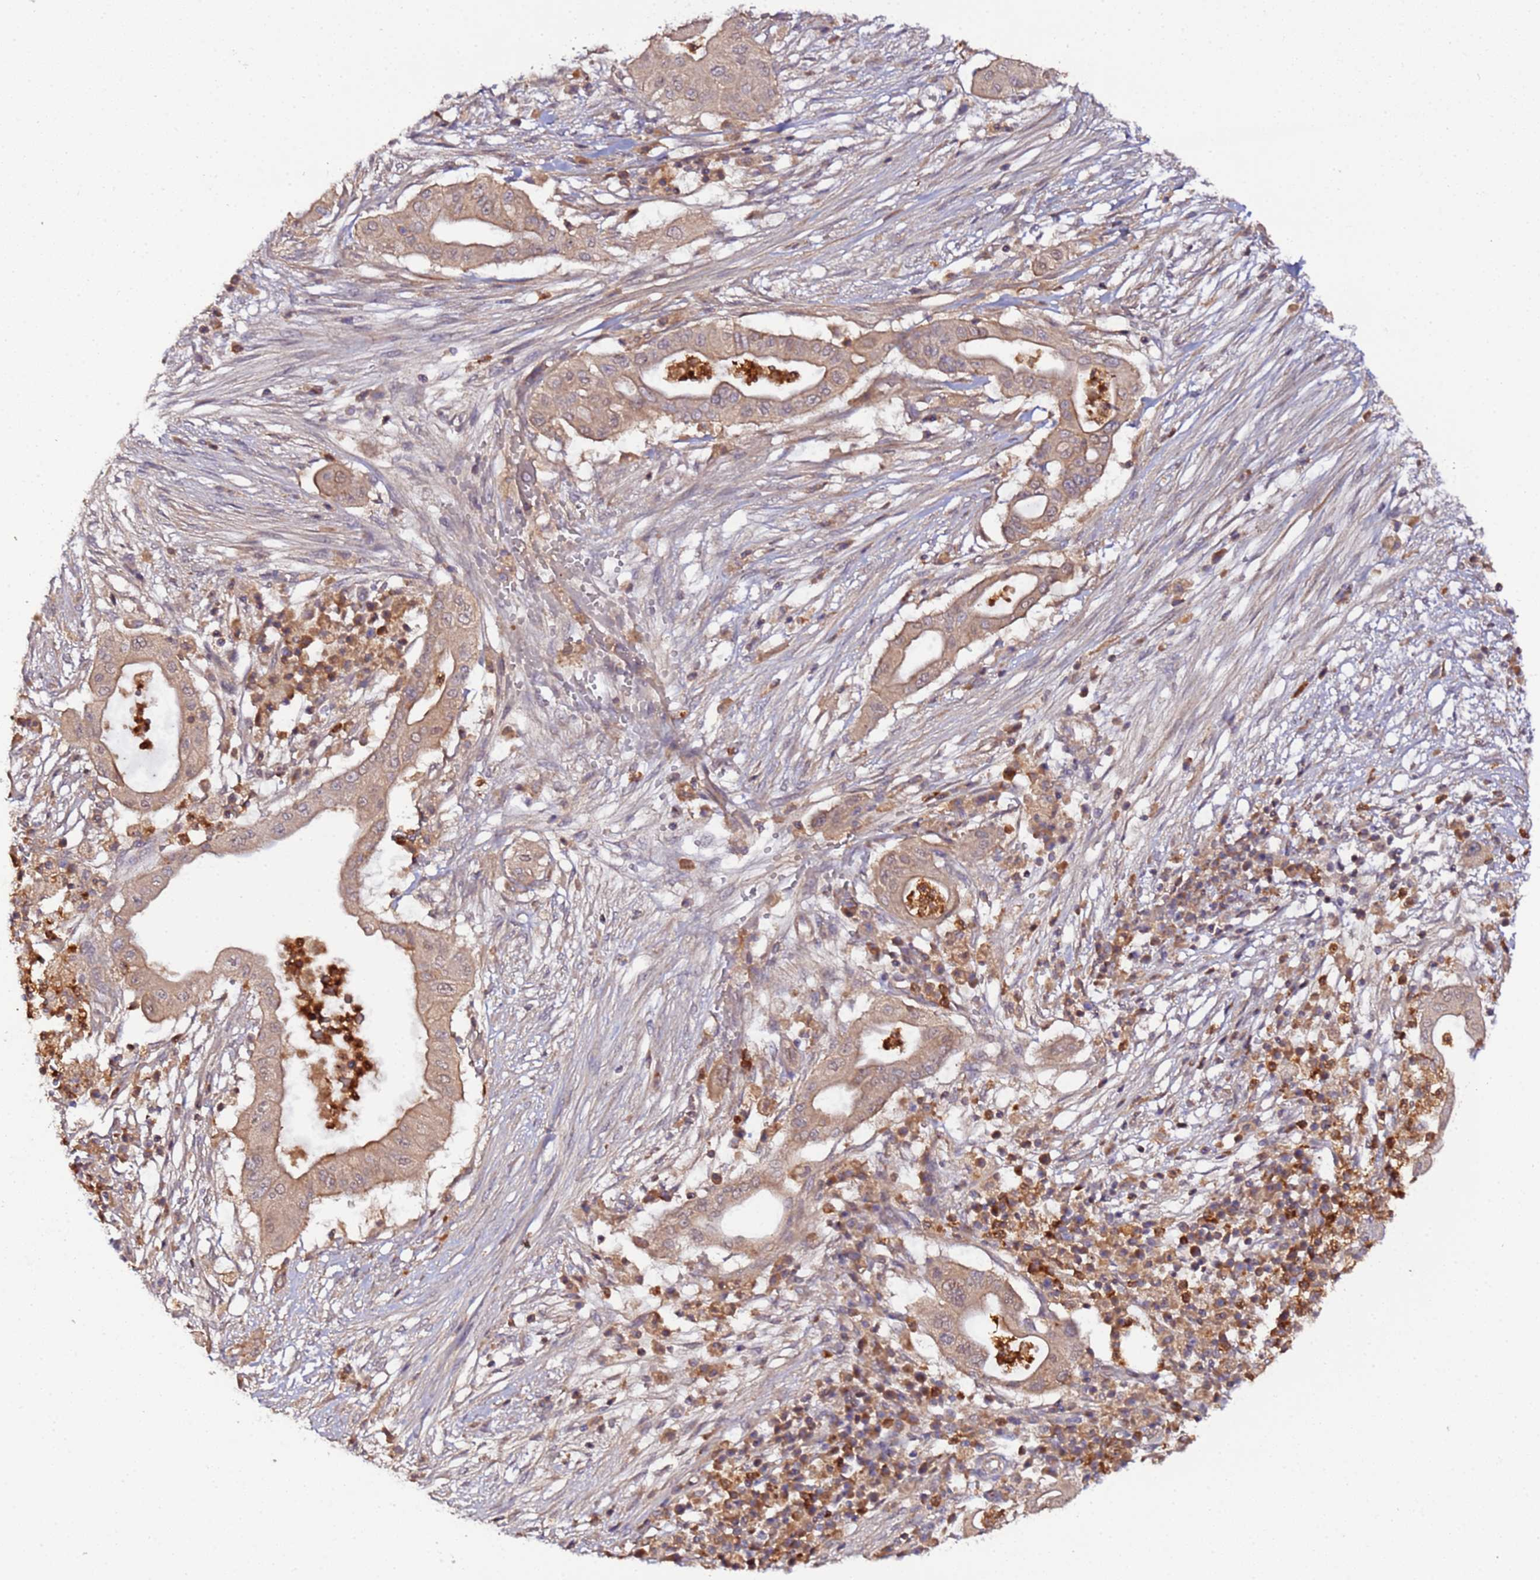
{"staining": {"intensity": "moderate", "quantity": ">75%", "location": "cytoplasmic/membranous"}, "tissue": "pancreatic cancer", "cell_type": "Tumor cells", "image_type": "cancer", "snomed": [{"axis": "morphology", "description": "Adenocarcinoma, NOS"}, {"axis": "topography", "description": "Pancreas"}], "caption": "The photomicrograph demonstrates staining of pancreatic cancer (adenocarcinoma), revealing moderate cytoplasmic/membranous protein positivity (brown color) within tumor cells. (IHC, brightfield microscopy, high magnification).", "gene": "TRIM26", "patient": {"sex": "male", "age": 68}}